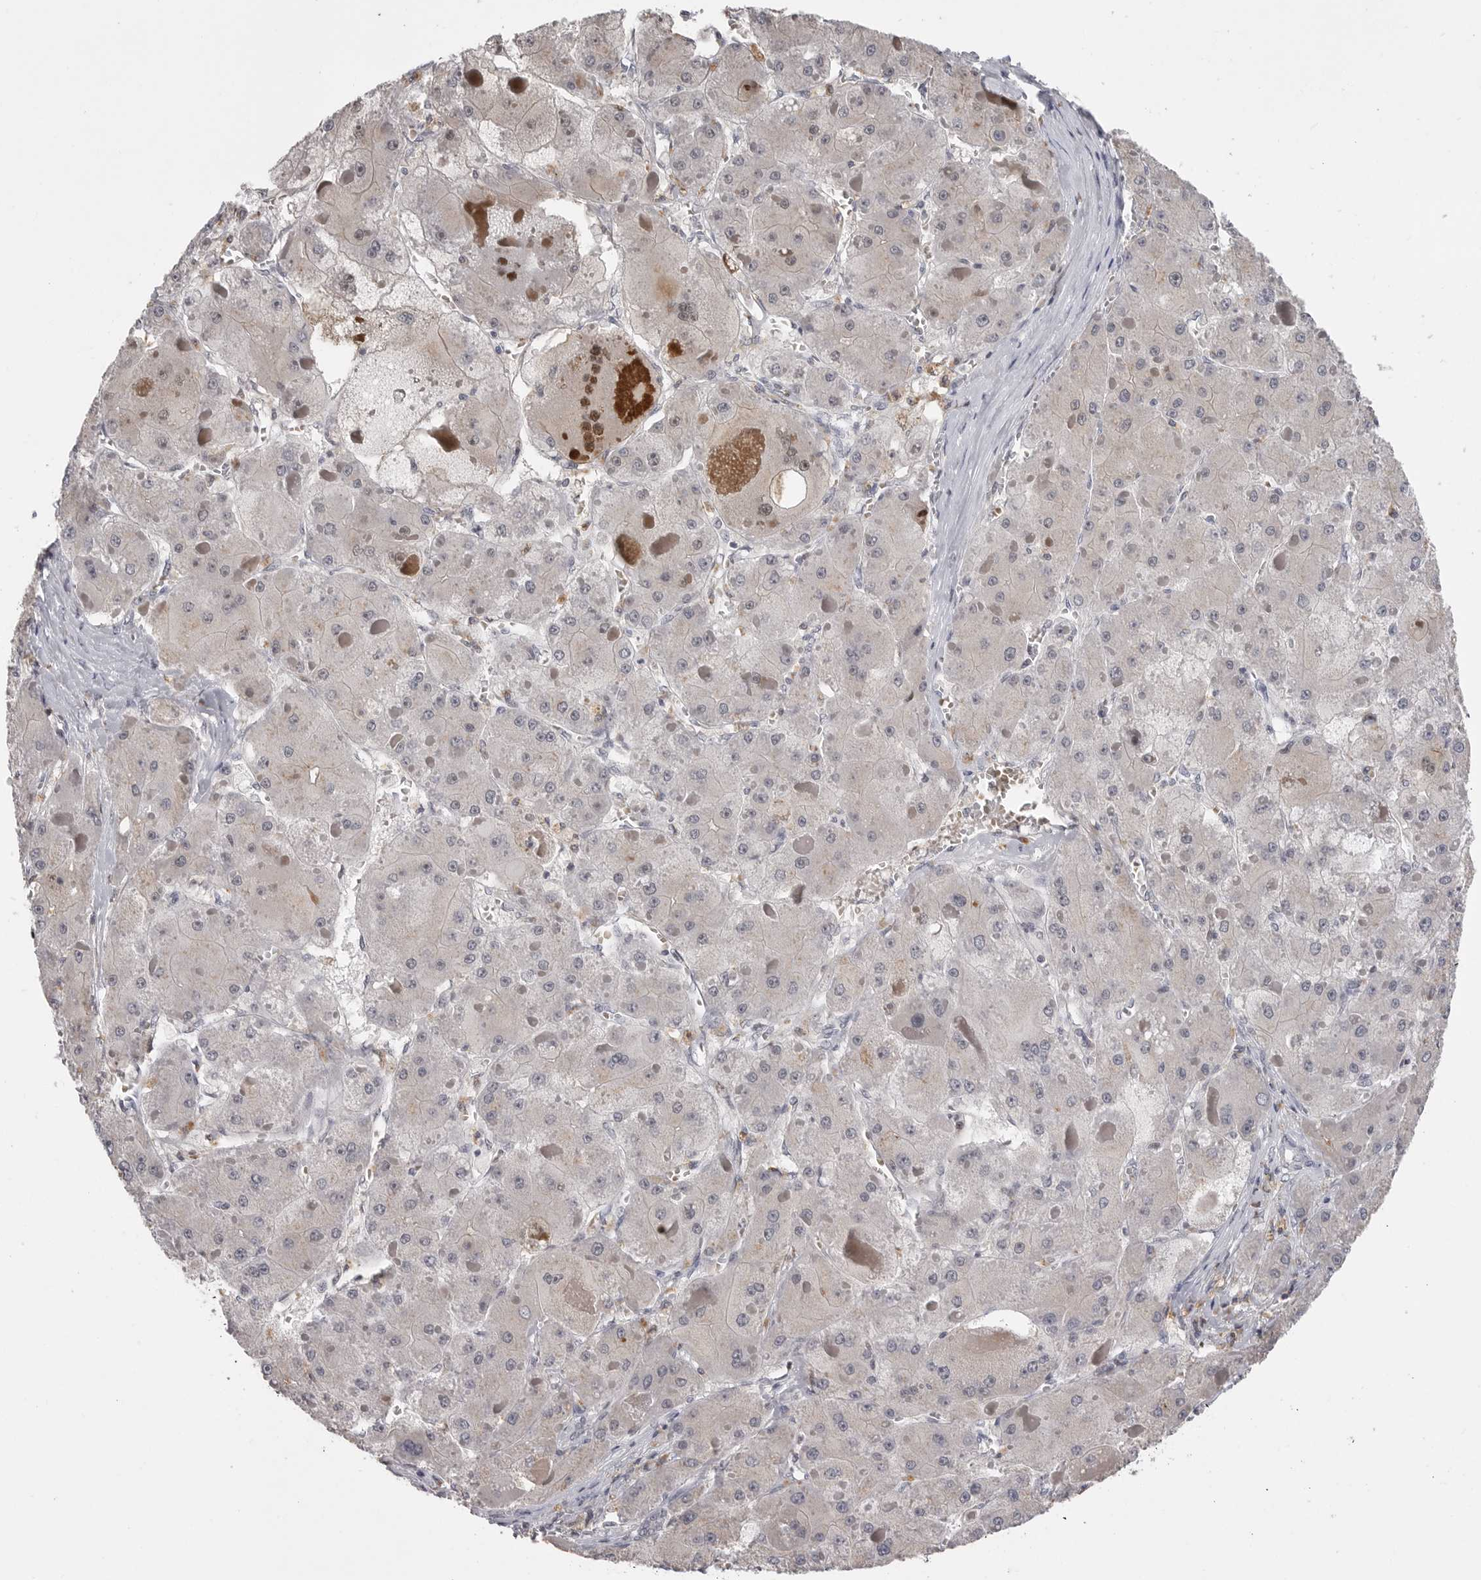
{"staining": {"intensity": "negative", "quantity": "none", "location": "none"}, "tissue": "liver cancer", "cell_type": "Tumor cells", "image_type": "cancer", "snomed": [{"axis": "morphology", "description": "Carcinoma, Hepatocellular, NOS"}, {"axis": "topography", "description": "Liver"}], "caption": "This is an IHC image of hepatocellular carcinoma (liver). There is no positivity in tumor cells.", "gene": "PLEKHF1", "patient": {"sex": "female", "age": 73}}